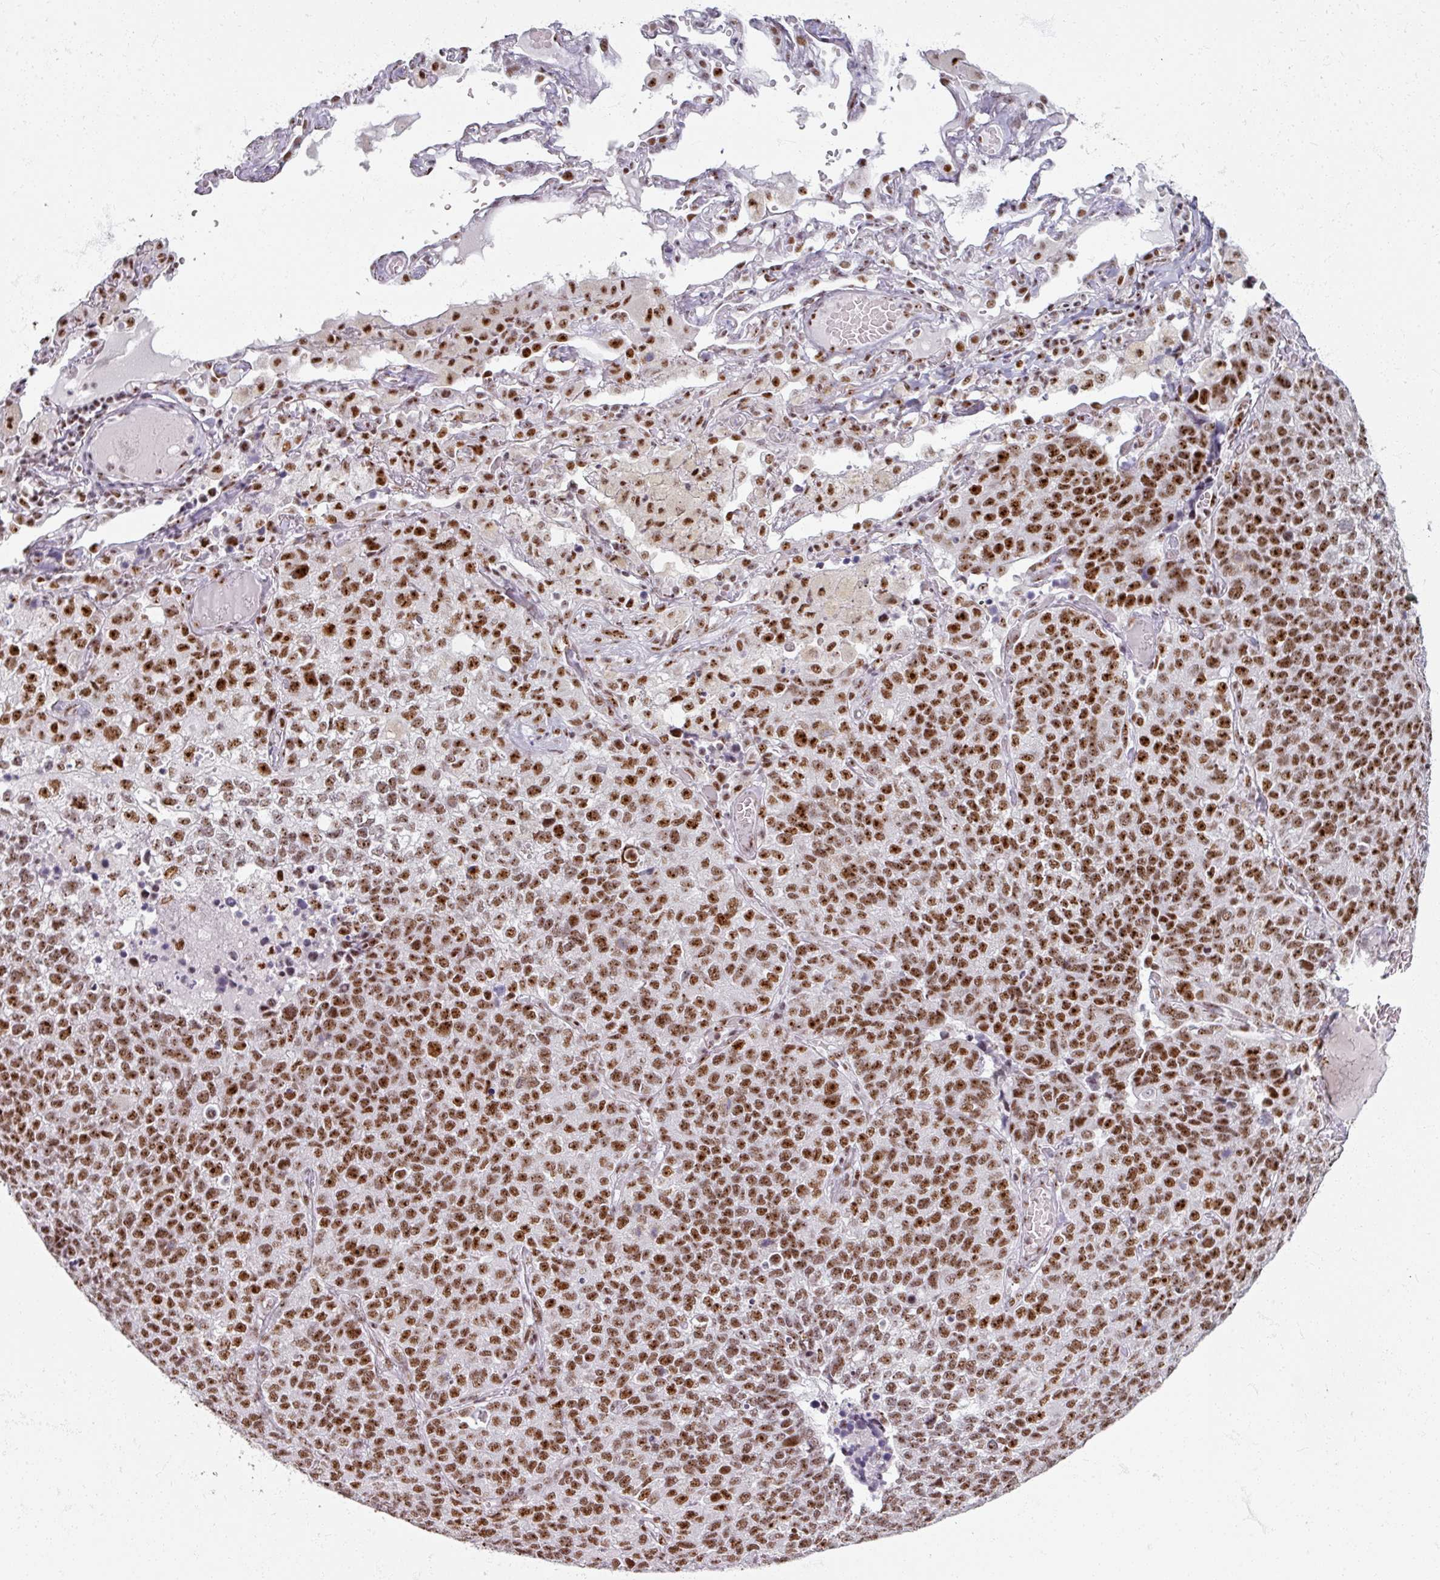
{"staining": {"intensity": "strong", "quantity": ">75%", "location": "nuclear"}, "tissue": "lung cancer", "cell_type": "Tumor cells", "image_type": "cancer", "snomed": [{"axis": "morphology", "description": "Adenocarcinoma, NOS"}, {"axis": "topography", "description": "Lung"}], "caption": "IHC (DAB) staining of adenocarcinoma (lung) exhibits strong nuclear protein staining in approximately >75% of tumor cells.", "gene": "ADAR", "patient": {"sex": "male", "age": 49}}